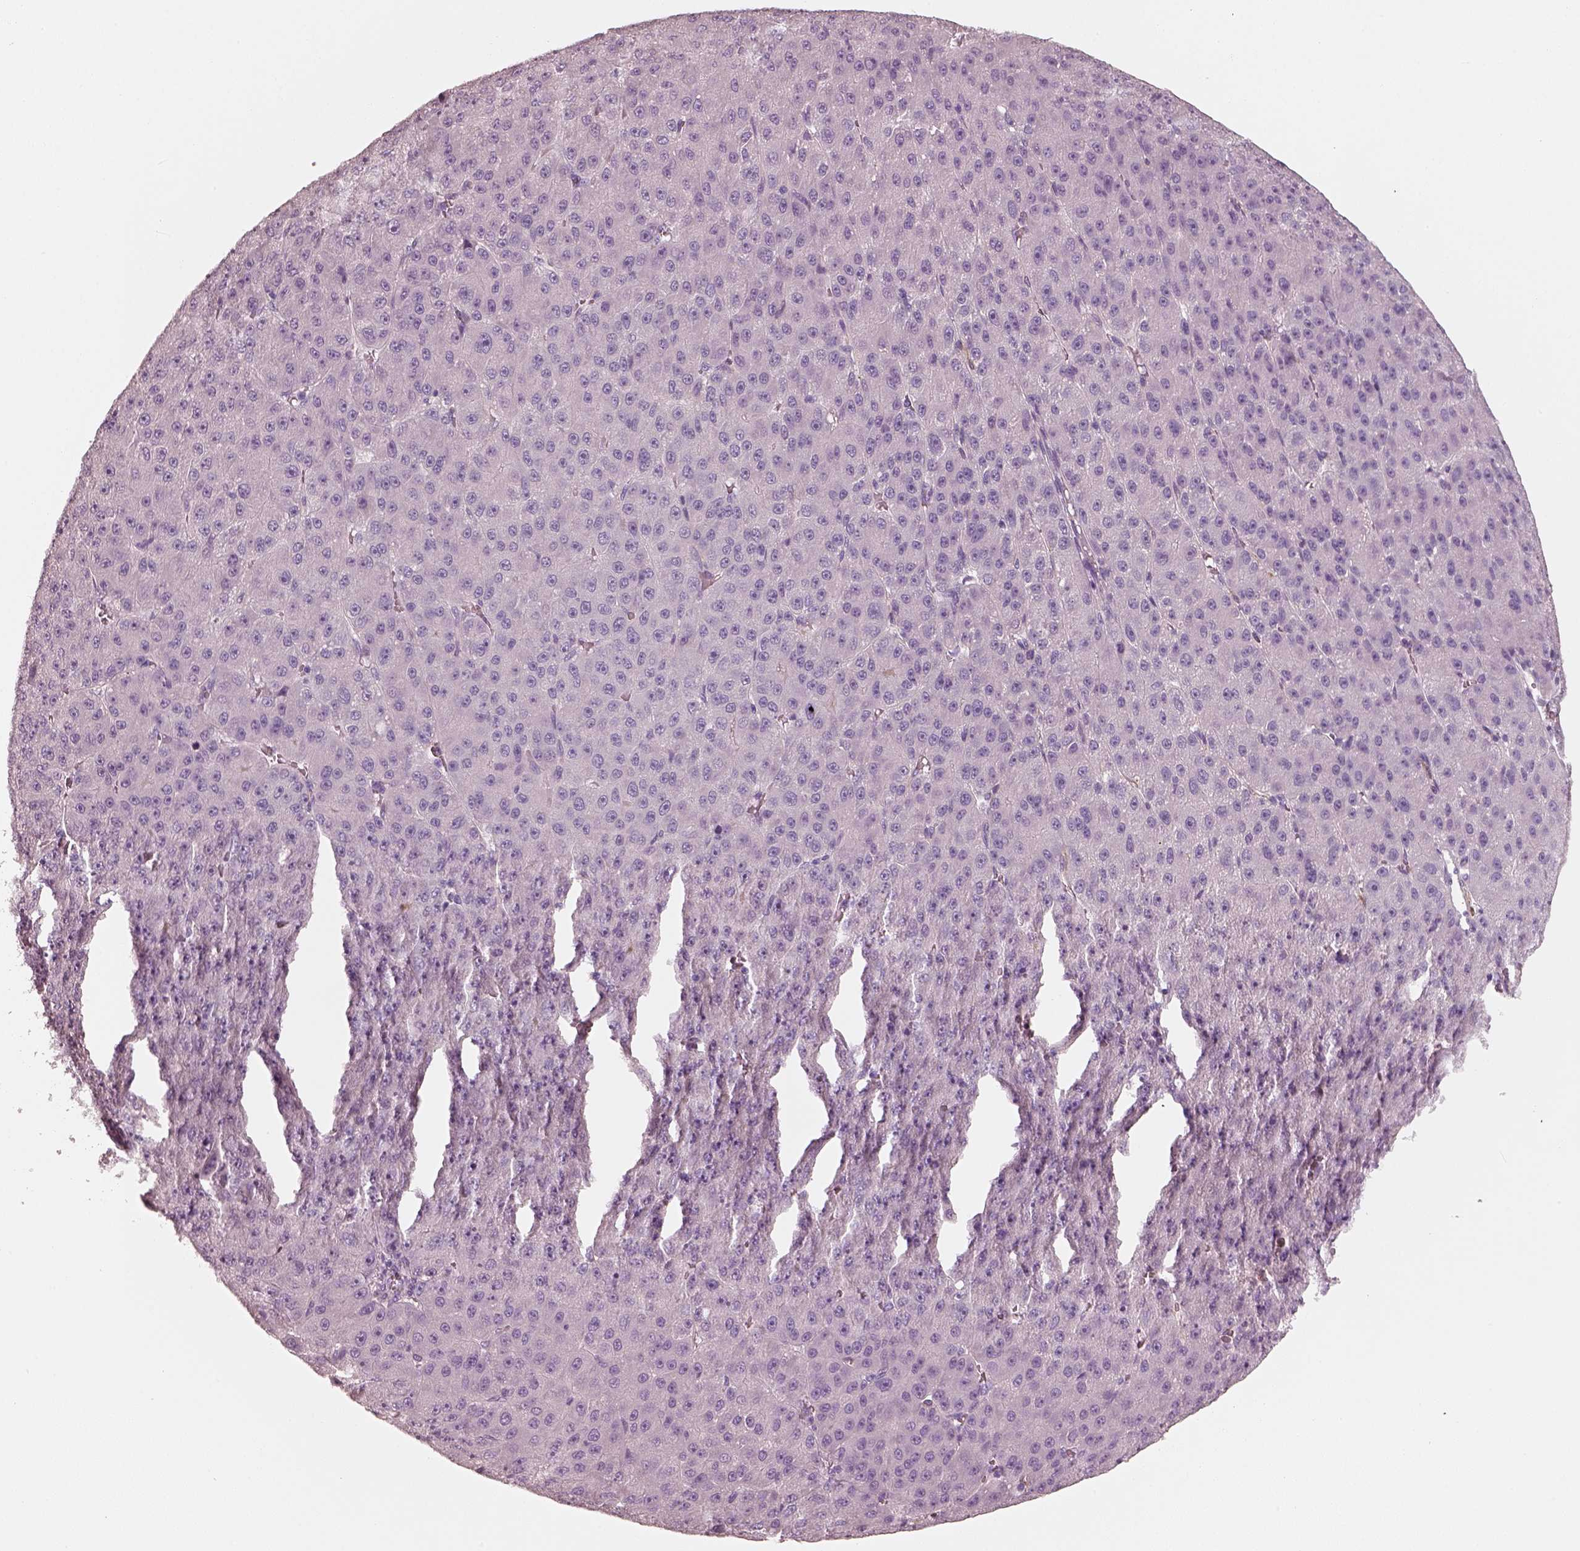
{"staining": {"intensity": "negative", "quantity": "none", "location": "none"}, "tissue": "liver cancer", "cell_type": "Tumor cells", "image_type": "cancer", "snomed": [{"axis": "morphology", "description": "Carcinoma, Hepatocellular, NOS"}, {"axis": "topography", "description": "Liver"}], "caption": "IHC of human hepatocellular carcinoma (liver) demonstrates no staining in tumor cells.", "gene": "RS1", "patient": {"sex": "male", "age": 67}}